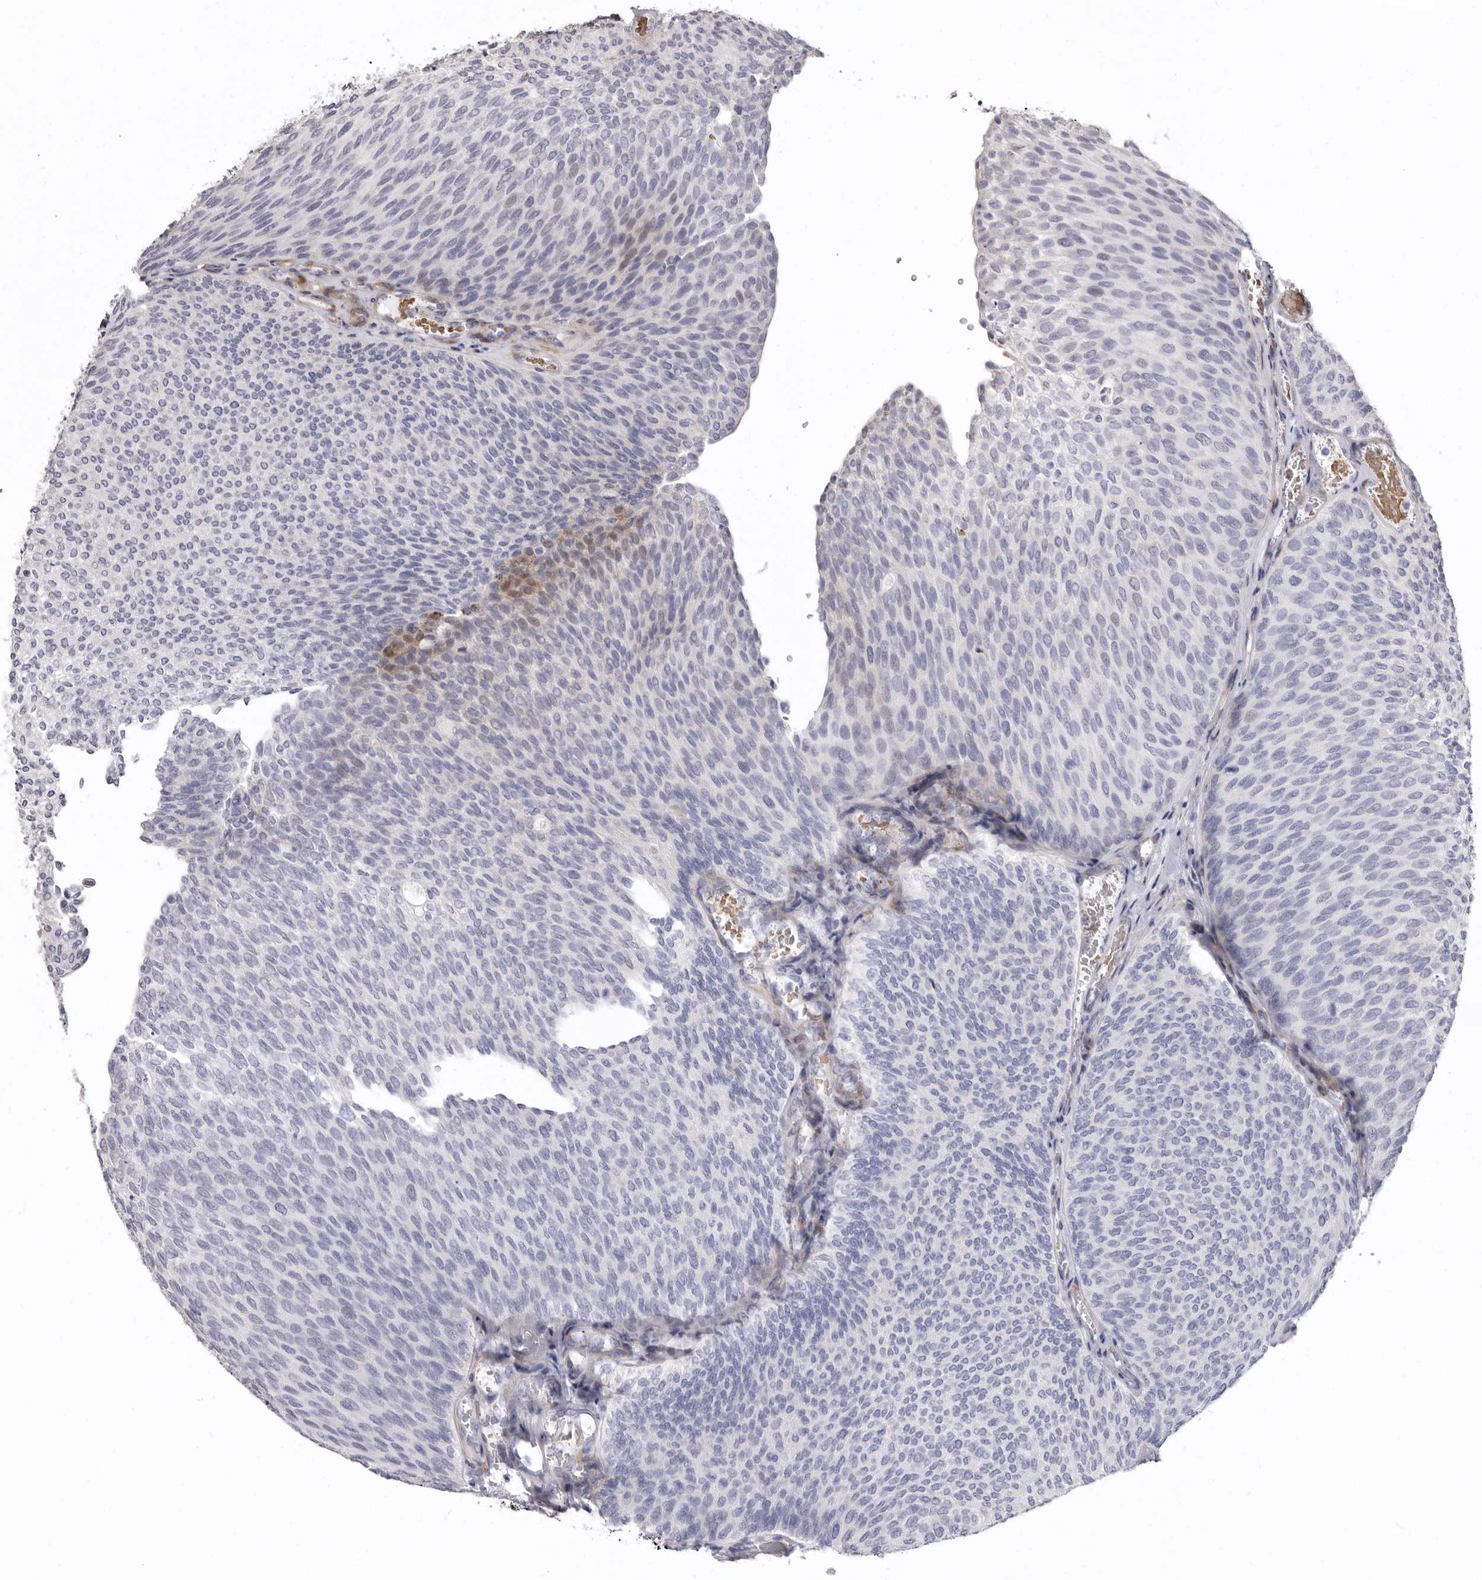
{"staining": {"intensity": "weak", "quantity": "<25%", "location": "cytoplasmic/membranous"}, "tissue": "urothelial cancer", "cell_type": "Tumor cells", "image_type": "cancer", "snomed": [{"axis": "morphology", "description": "Urothelial carcinoma, Low grade"}, {"axis": "topography", "description": "Urinary bladder"}], "caption": "DAB immunohistochemical staining of human urothelial cancer reveals no significant staining in tumor cells. Brightfield microscopy of immunohistochemistry (IHC) stained with DAB (brown) and hematoxylin (blue), captured at high magnification.", "gene": "AIDA", "patient": {"sex": "female", "age": 79}}